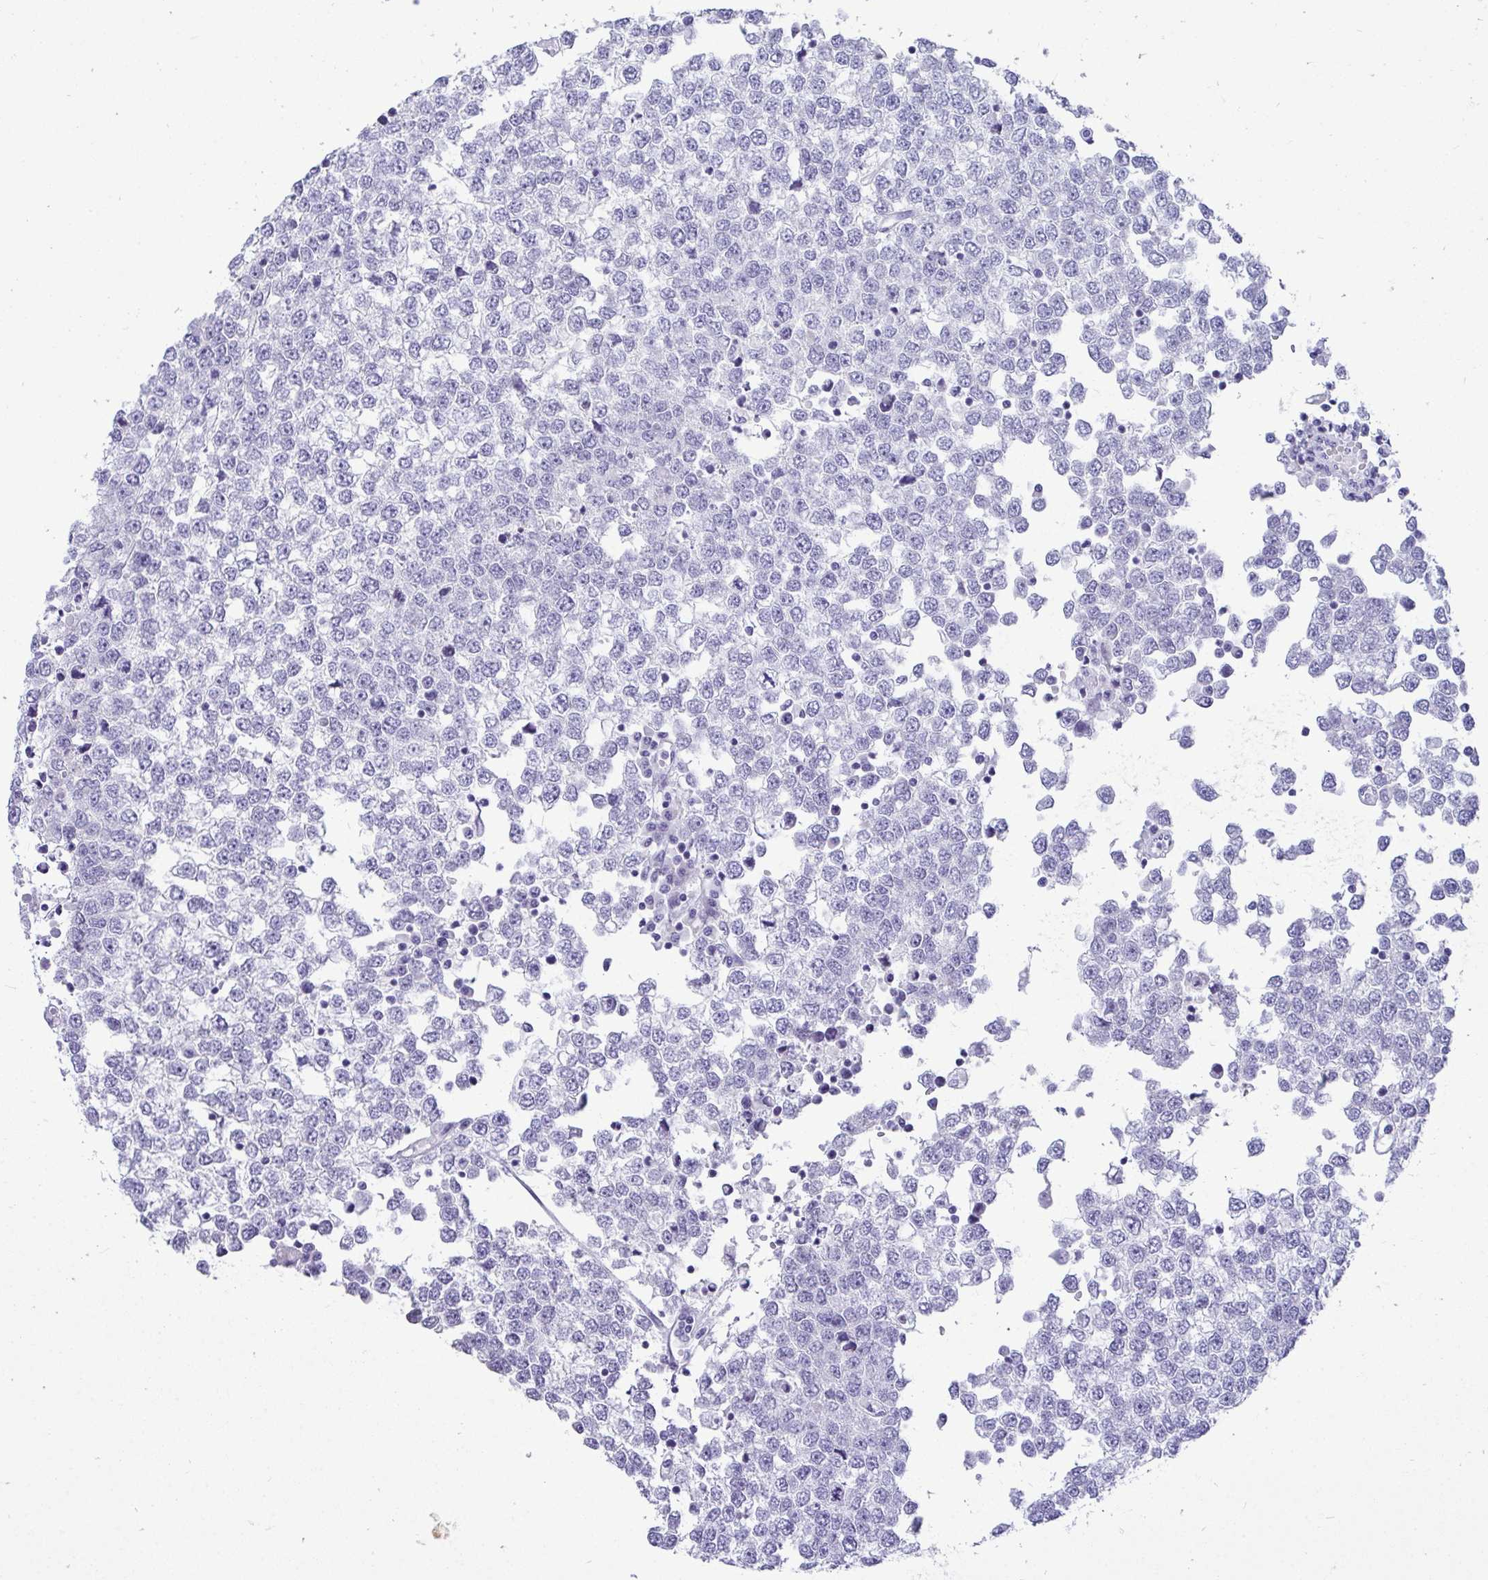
{"staining": {"intensity": "negative", "quantity": "none", "location": "none"}, "tissue": "testis cancer", "cell_type": "Tumor cells", "image_type": "cancer", "snomed": [{"axis": "morphology", "description": "Seminoma, NOS"}, {"axis": "topography", "description": "Testis"}], "caption": "Immunohistochemistry histopathology image of neoplastic tissue: testis seminoma stained with DAB (3,3'-diaminobenzidine) shows no significant protein expression in tumor cells.", "gene": "HSPB6", "patient": {"sex": "male", "age": 65}}